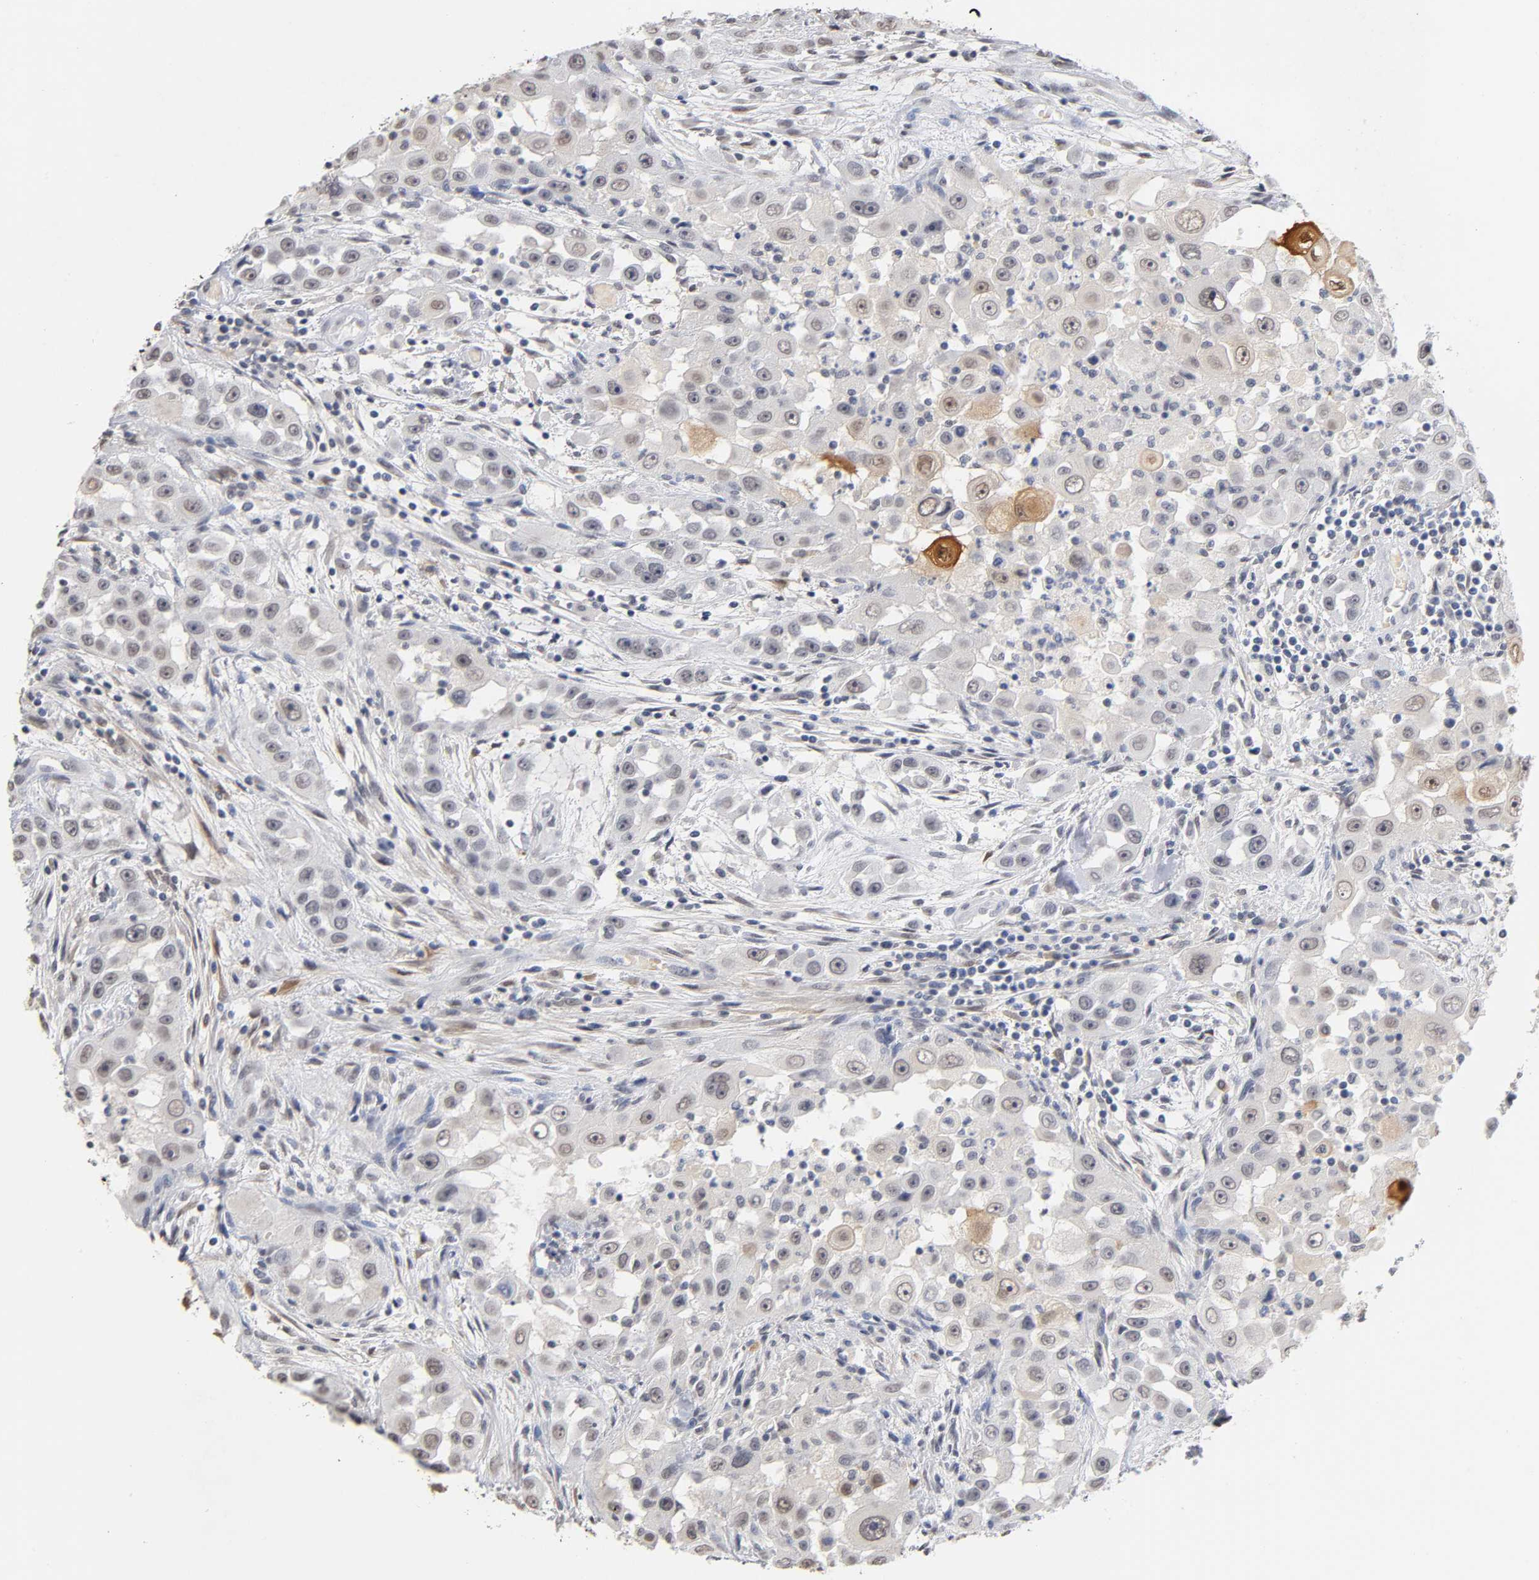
{"staining": {"intensity": "moderate", "quantity": "<25%", "location": "cytoplasmic/membranous,nuclear"}, "tissue": "head and neck cancer", "cell_type": "Tumor cells", "image_type": "cancer", "snomed": [{"axis": "morphology", "description": "Carcinoma, NOS"}, {"axis": "topography", "description": "Head-Neck"}], "caption": "Immunohistochemical staining of carcinoma (head and neck) demonstrates low levels of moderate cytoplasmic/membranous and nuclear positivity in about <25% of tumor cells.", "gene": "CRABP2", "patient": {"sex": "male", "age": 87}}